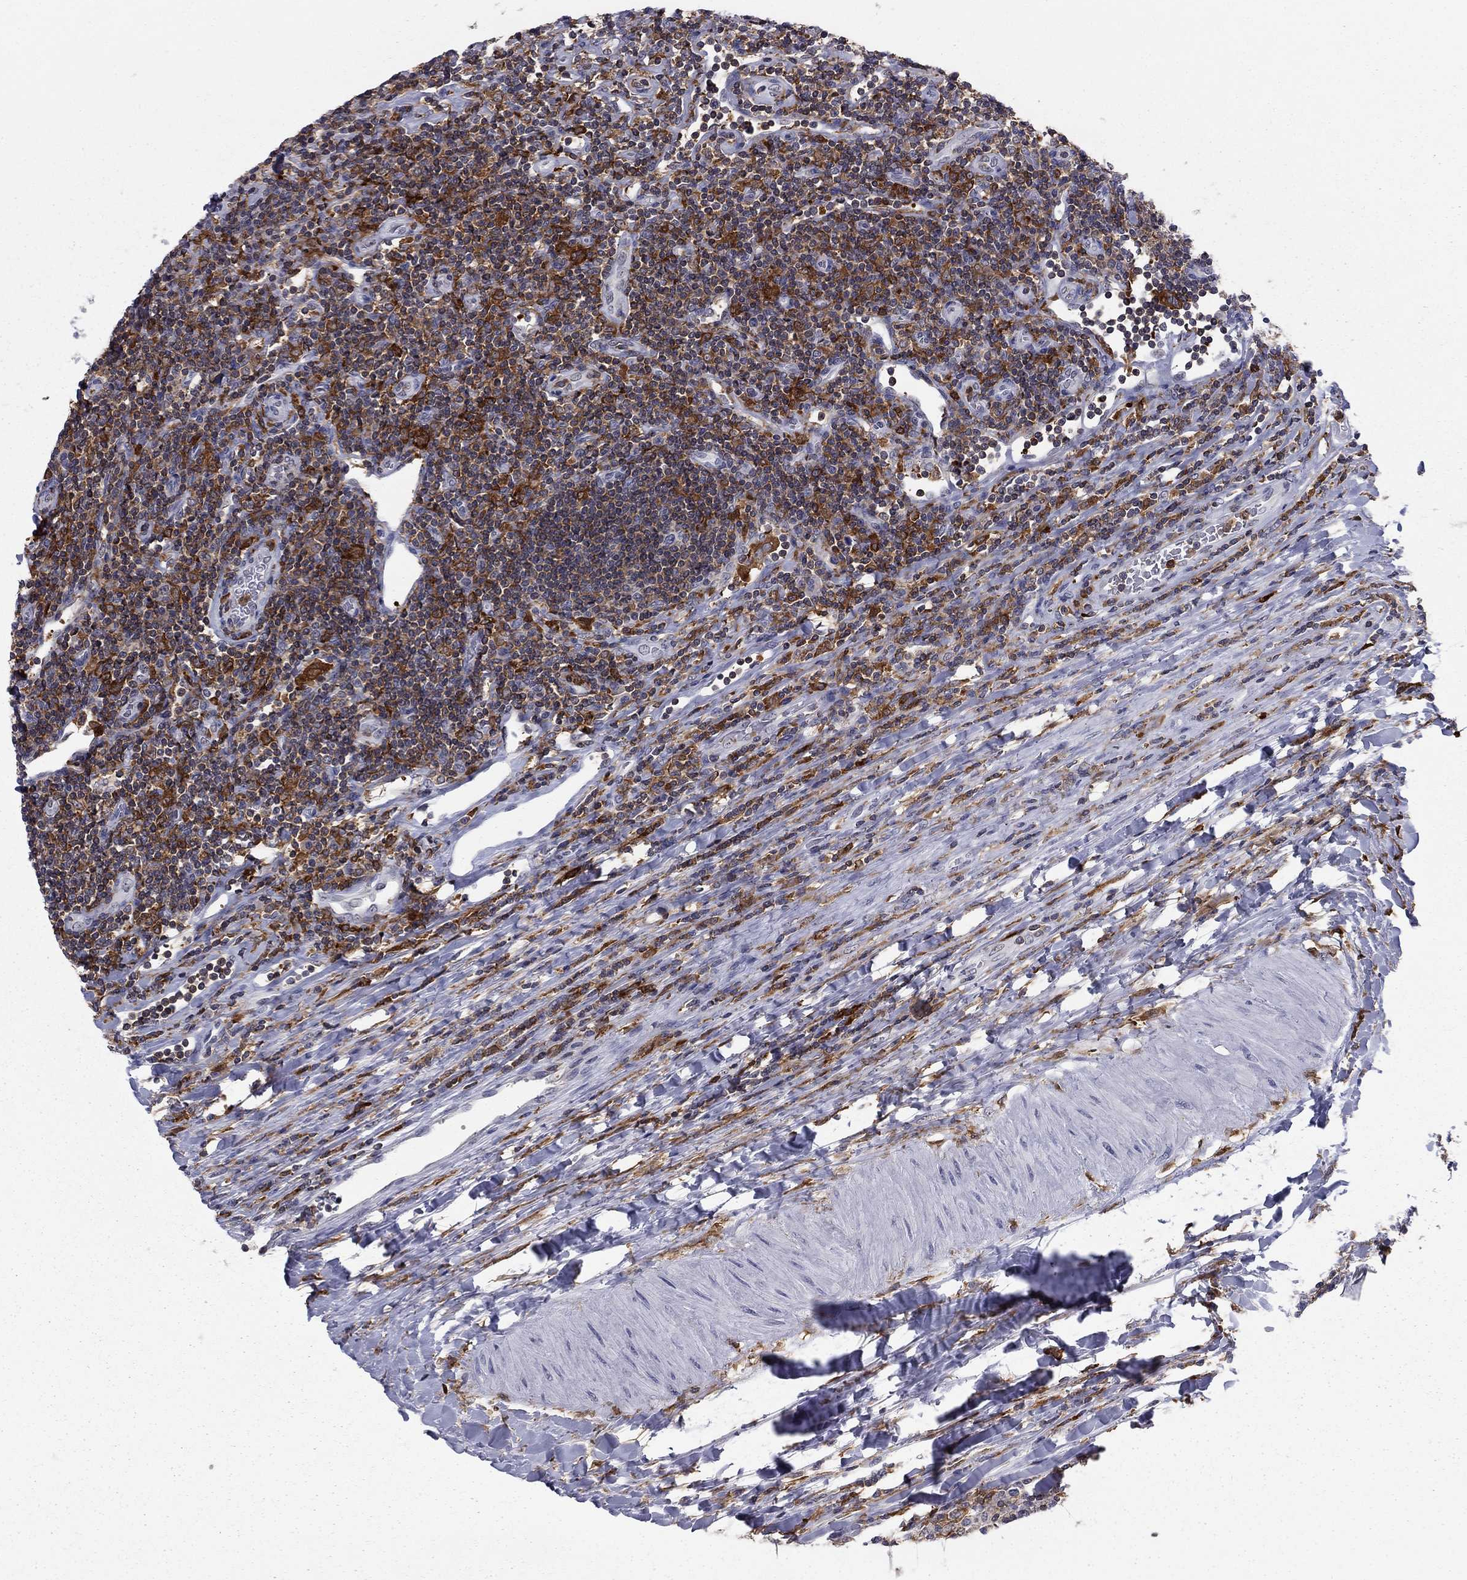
{"staining": {"intensity": "negative", "quantity": "none", "location": "none"}, "tissue": "lymphoma", "cell_type": "Tumor cells", "image_type": "cancer", "snomed": [{"axis": "morphology", "description": "Hodgkin's disease, NOS"}, {"axis": "topography", "description": "Lymph node"}], "caption": "An image of lymphoma stained for a protein displays no brown staining in tumor cells.", "gene": "PLCB2", "patient": {"sex": "male", "age": 40}}